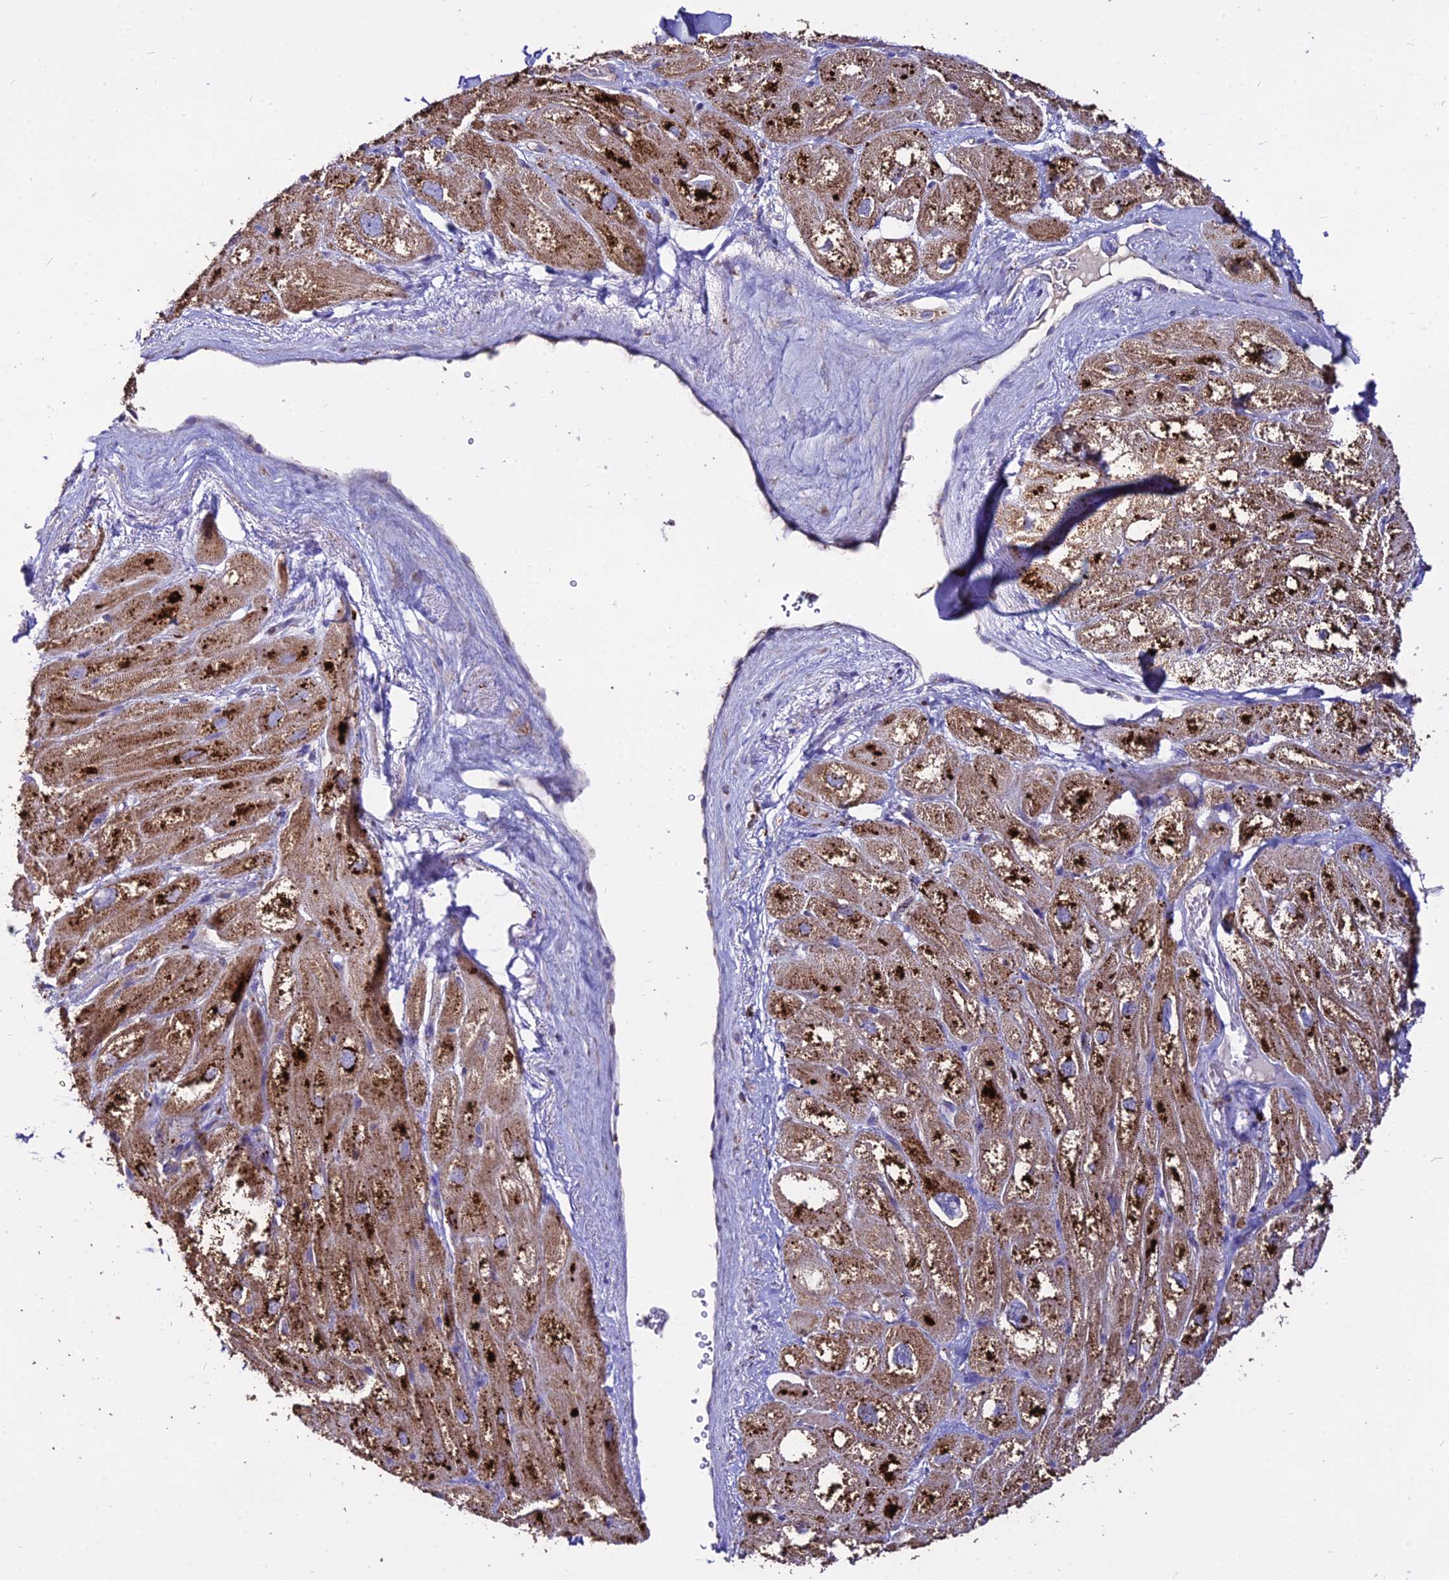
{"staining": {"intensity": "strong", "quantity": ">75%", "location": "cytoplasmic/membranous"}, "tissue": "heart muscle", "cell_type": "Cardiomyocytes", "image_type": "normal", "snomed": [{"axis": "morphology", "description": "Normal tissue, NOS"}, {"axis": "topography", "description": "Heart"}], "caption": "Heart muscle stained with a brown dye displays strong cytoplasmic/membranous positive staining in approximately >75% of cardiomyocytes.", "gene": "PNLIPRP3", "patient": {"sex": "male", "age": 50}}